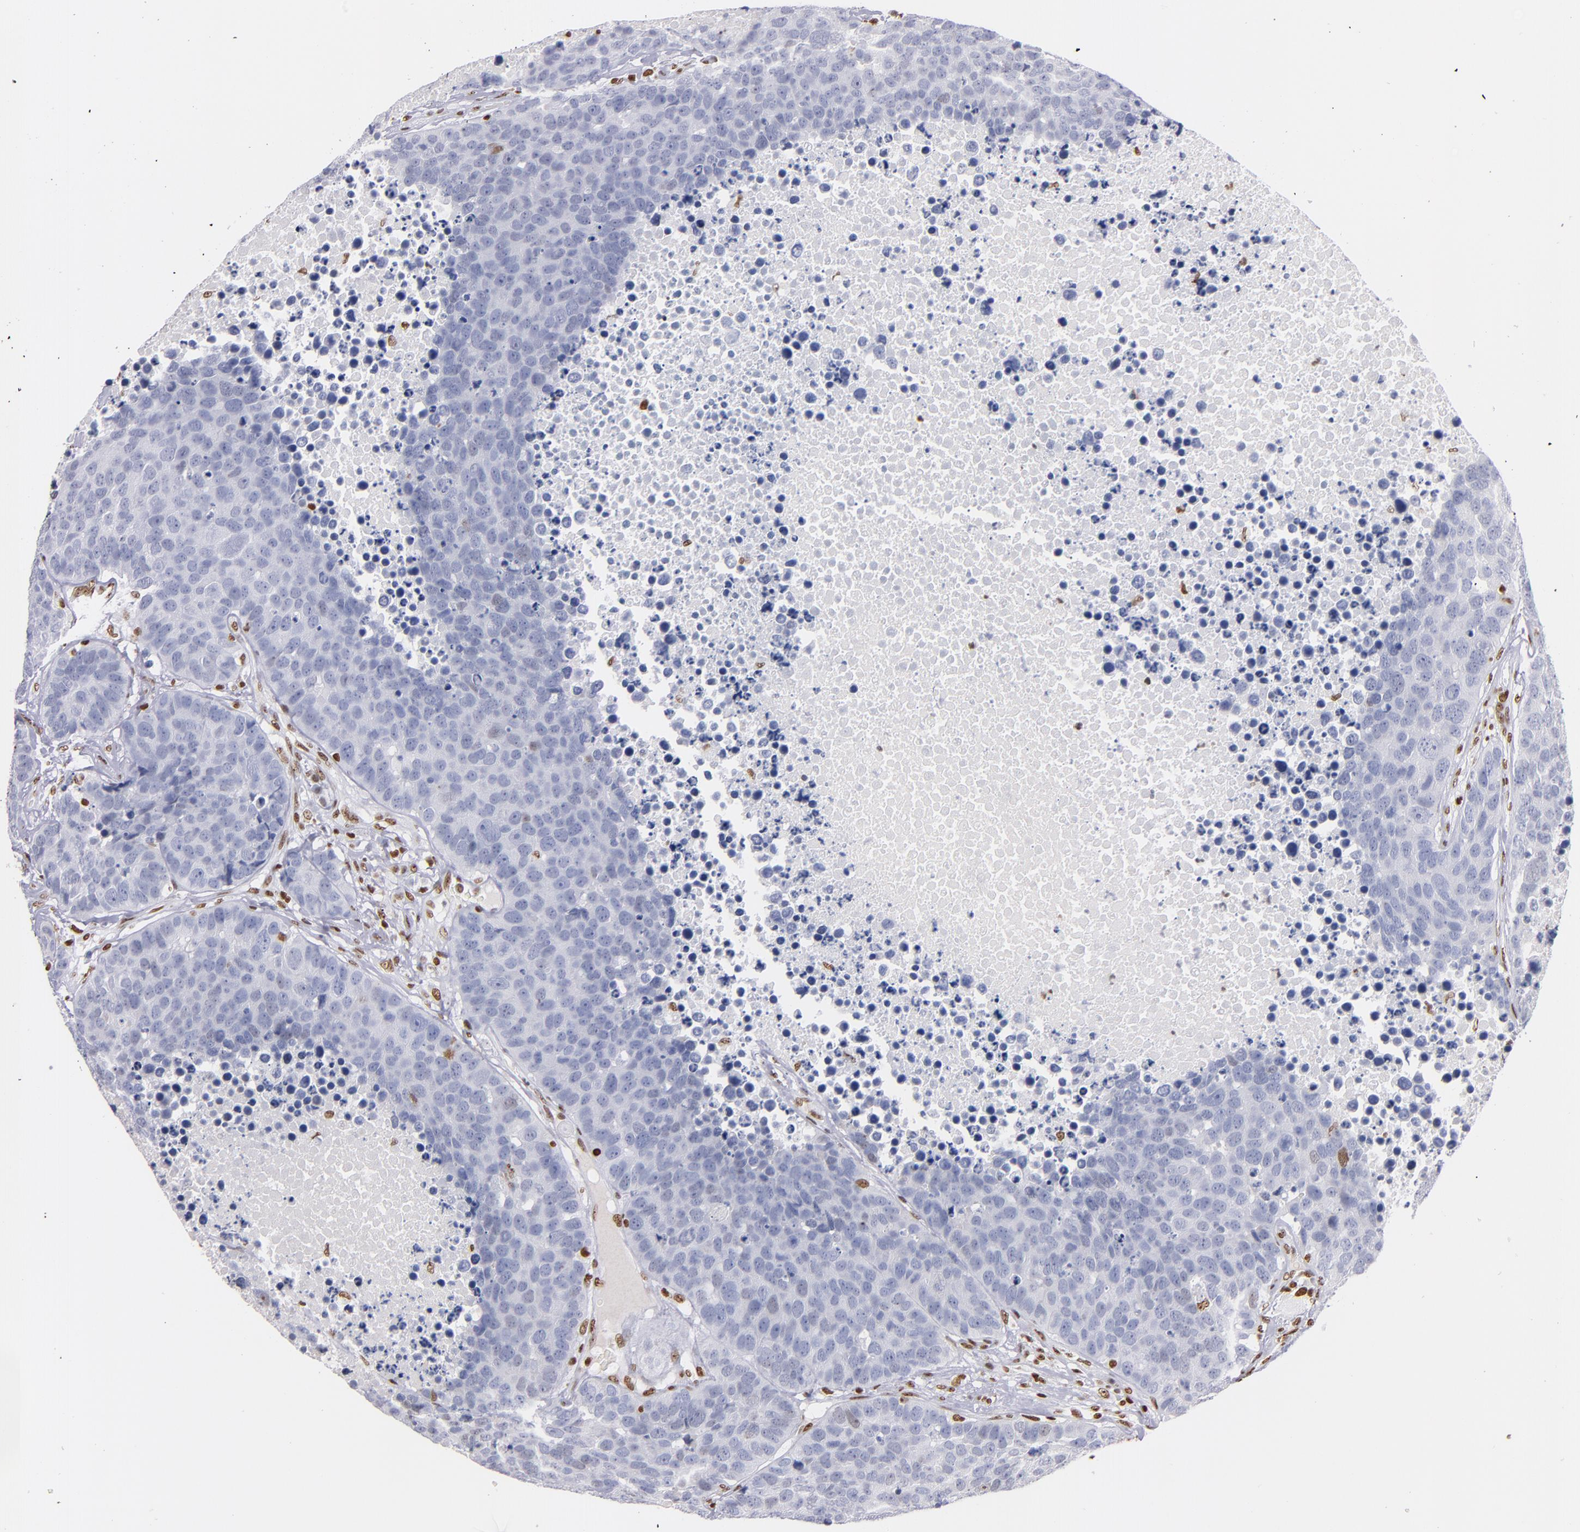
{"staining": {"intensity": "negative", "quantity": "none", "location": "none"}, "tissue": "carcinoid", "cell_type": "Tumor cells", "image_type": "cancer", "snomed": [{"axis": "morphology", "description": "Carcinoid, malignant, NOS"}, {"axis": "topography", "description": "Lung"}], "caption": "This is a image of immunohistochemistry (IHC) staining of carcinoid, which shows no positivity in tumor cells.", "gene": "IFI16", "patient": {"sex": "male", "age": 60}}